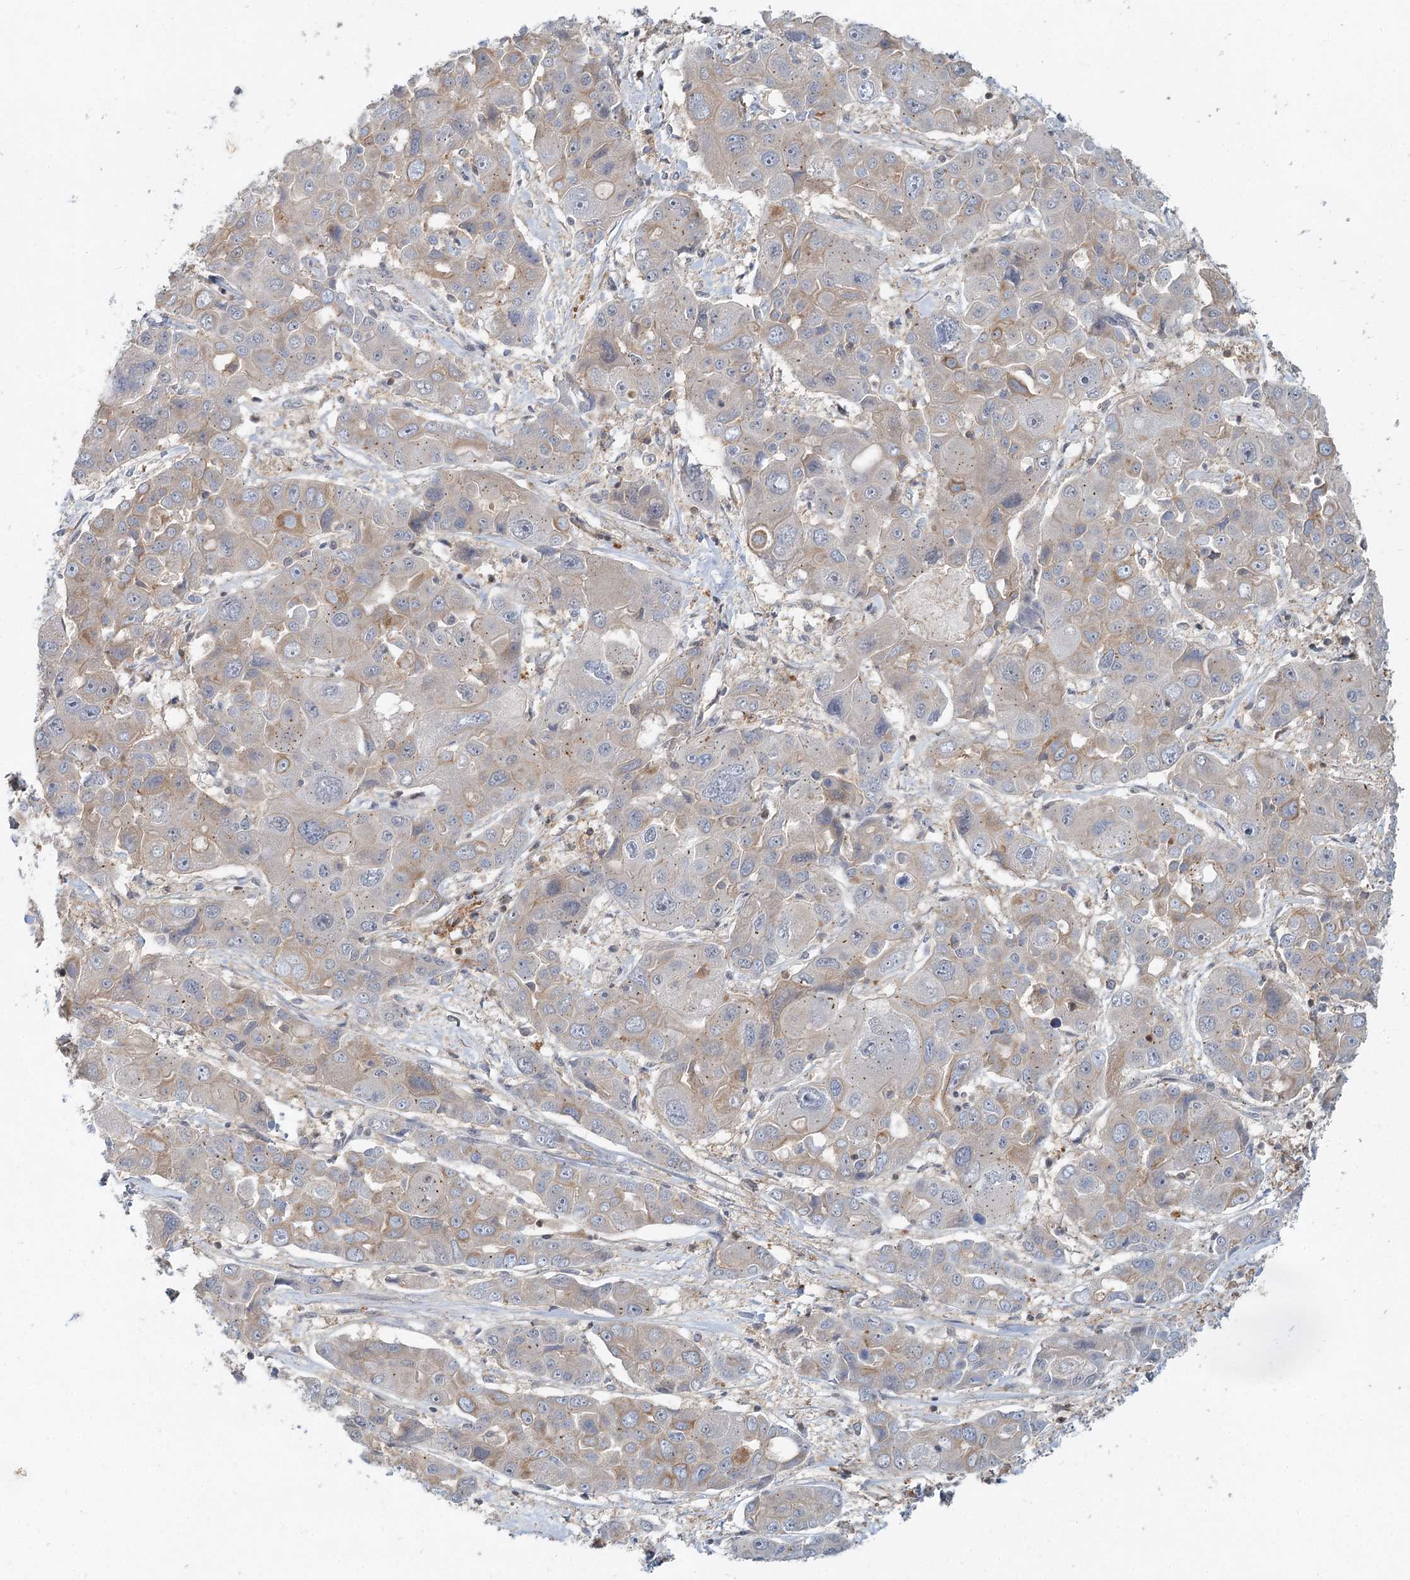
{"staining": {"intensity": "weak", "quantity": "<25%", "location": "cytoplasmic/membranous"}, "tissue": "liver cancer", "cell_type": "Tumor cells", "image_type": "cancer", "snomed": [{"axis": "morphology", "description": "Cholangiocarcinoma"}, {"axis": "topography", "description": "Liver"}], "caption": "The immunohistochemistry (IHC) histopathology image has no significant expression in tumor cells of cholangiocarcinoma (liver) tissue. (Brightfield microscopy of DAB (3,3'-diaminobenzidine) immunohistochemistry at high magnification).", "gene": "CDC42SE2", "patient": {"sex": "male", "age": 67}}